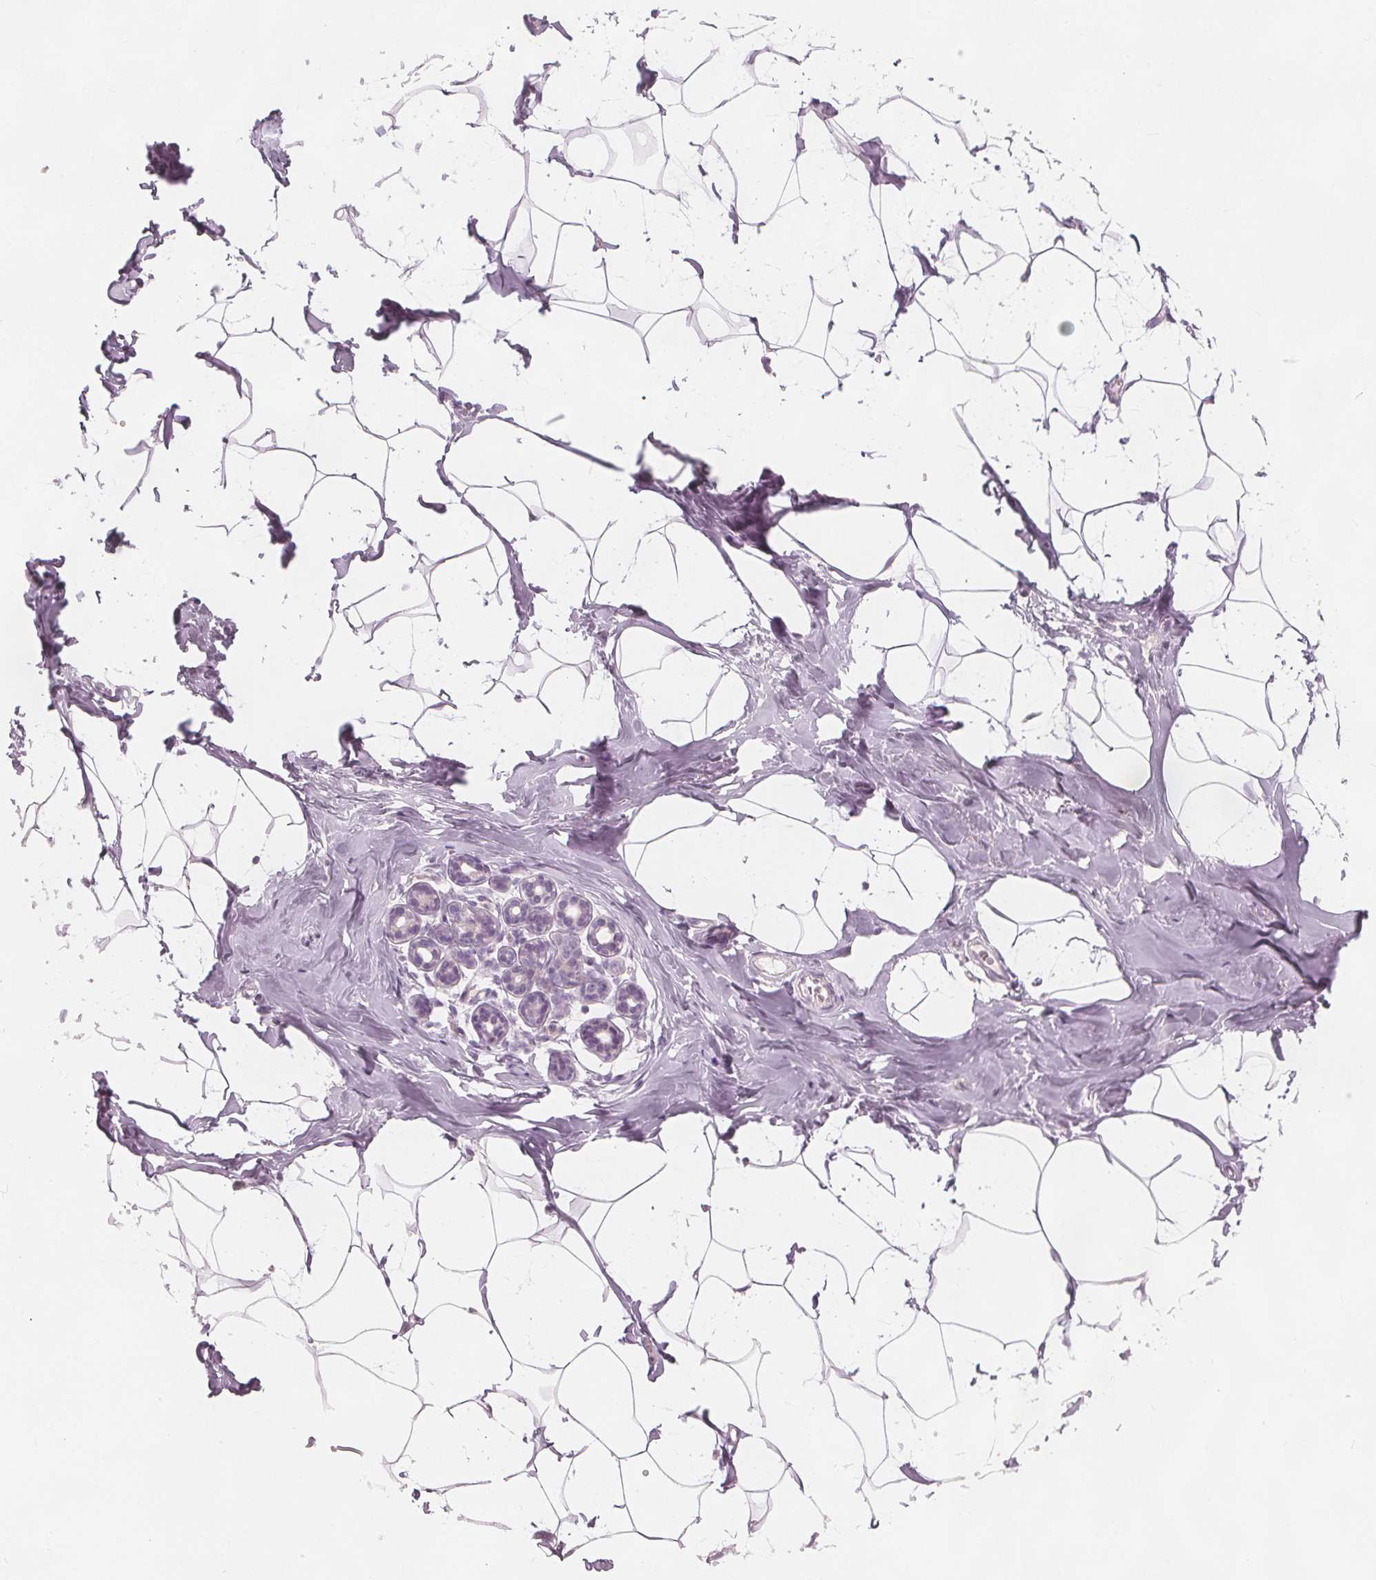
{"staining": {"intensity": "moderate", "quantity": "<25%", "location": "cytoplasmic/membranous"}, "tissue": "breast", "cell_type": "Adipocytes", "image_type": "normal", "snomed": [{"axis": "morphology", "description": "Normal tissue, NOS"}, {"axis": "topography", "description": "Breast"}], "caption": "Normal breast shows moderate cytoplasmic/membranous positivity in about <25% of adipocytes, visualized by immunohistochemistry. The staining was performed using DAB to visualize the protein expression in brown, while the nuclei were stained in blue with hematoxylin (Magnification: 20x).", "gene": "BRSK1", "patient": {"sex": "female", "age": 32}}